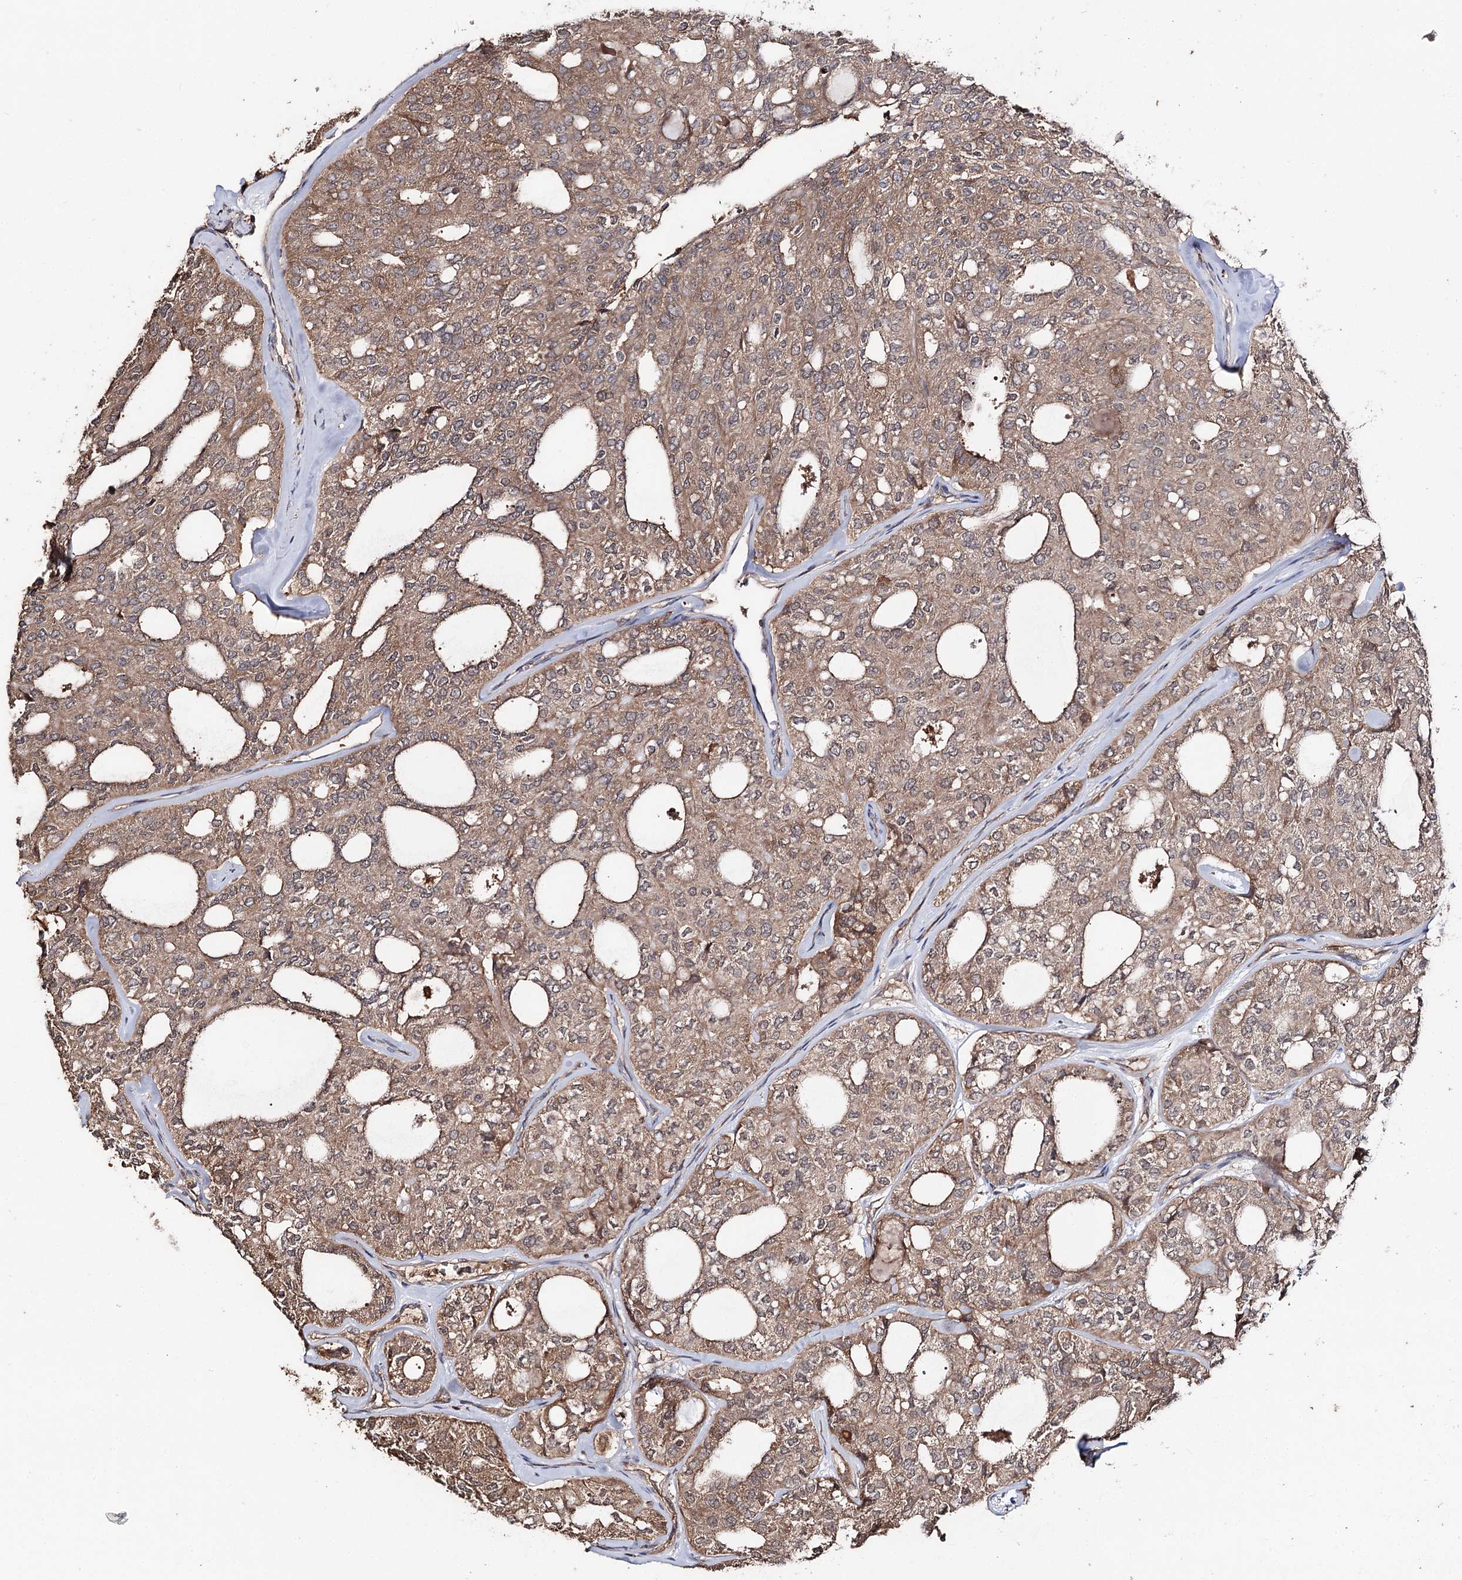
{"staining": {"intensity": "moderate", "quantity": ">75%", "location": "cytoplasmic/membranous"}, "tissue": "thyroid cancer", "cell_type": "Tumor cells", "image_type": "cancer", "snomed": [{"axis": "morphology", "description": "Follicular adenoma carcinoma, NOS"}, {"axis": "topography", "description": "Thyroid gland"}], "caption": "Protein analysis of thyroid follicular adenoma carcinoma tissue demonstrates moderate cytoplasmic/membranous expression in approximately >75% of tumor cells.", "gene": "FAM53B", "patient": {"sex": "male", "age": 75}}